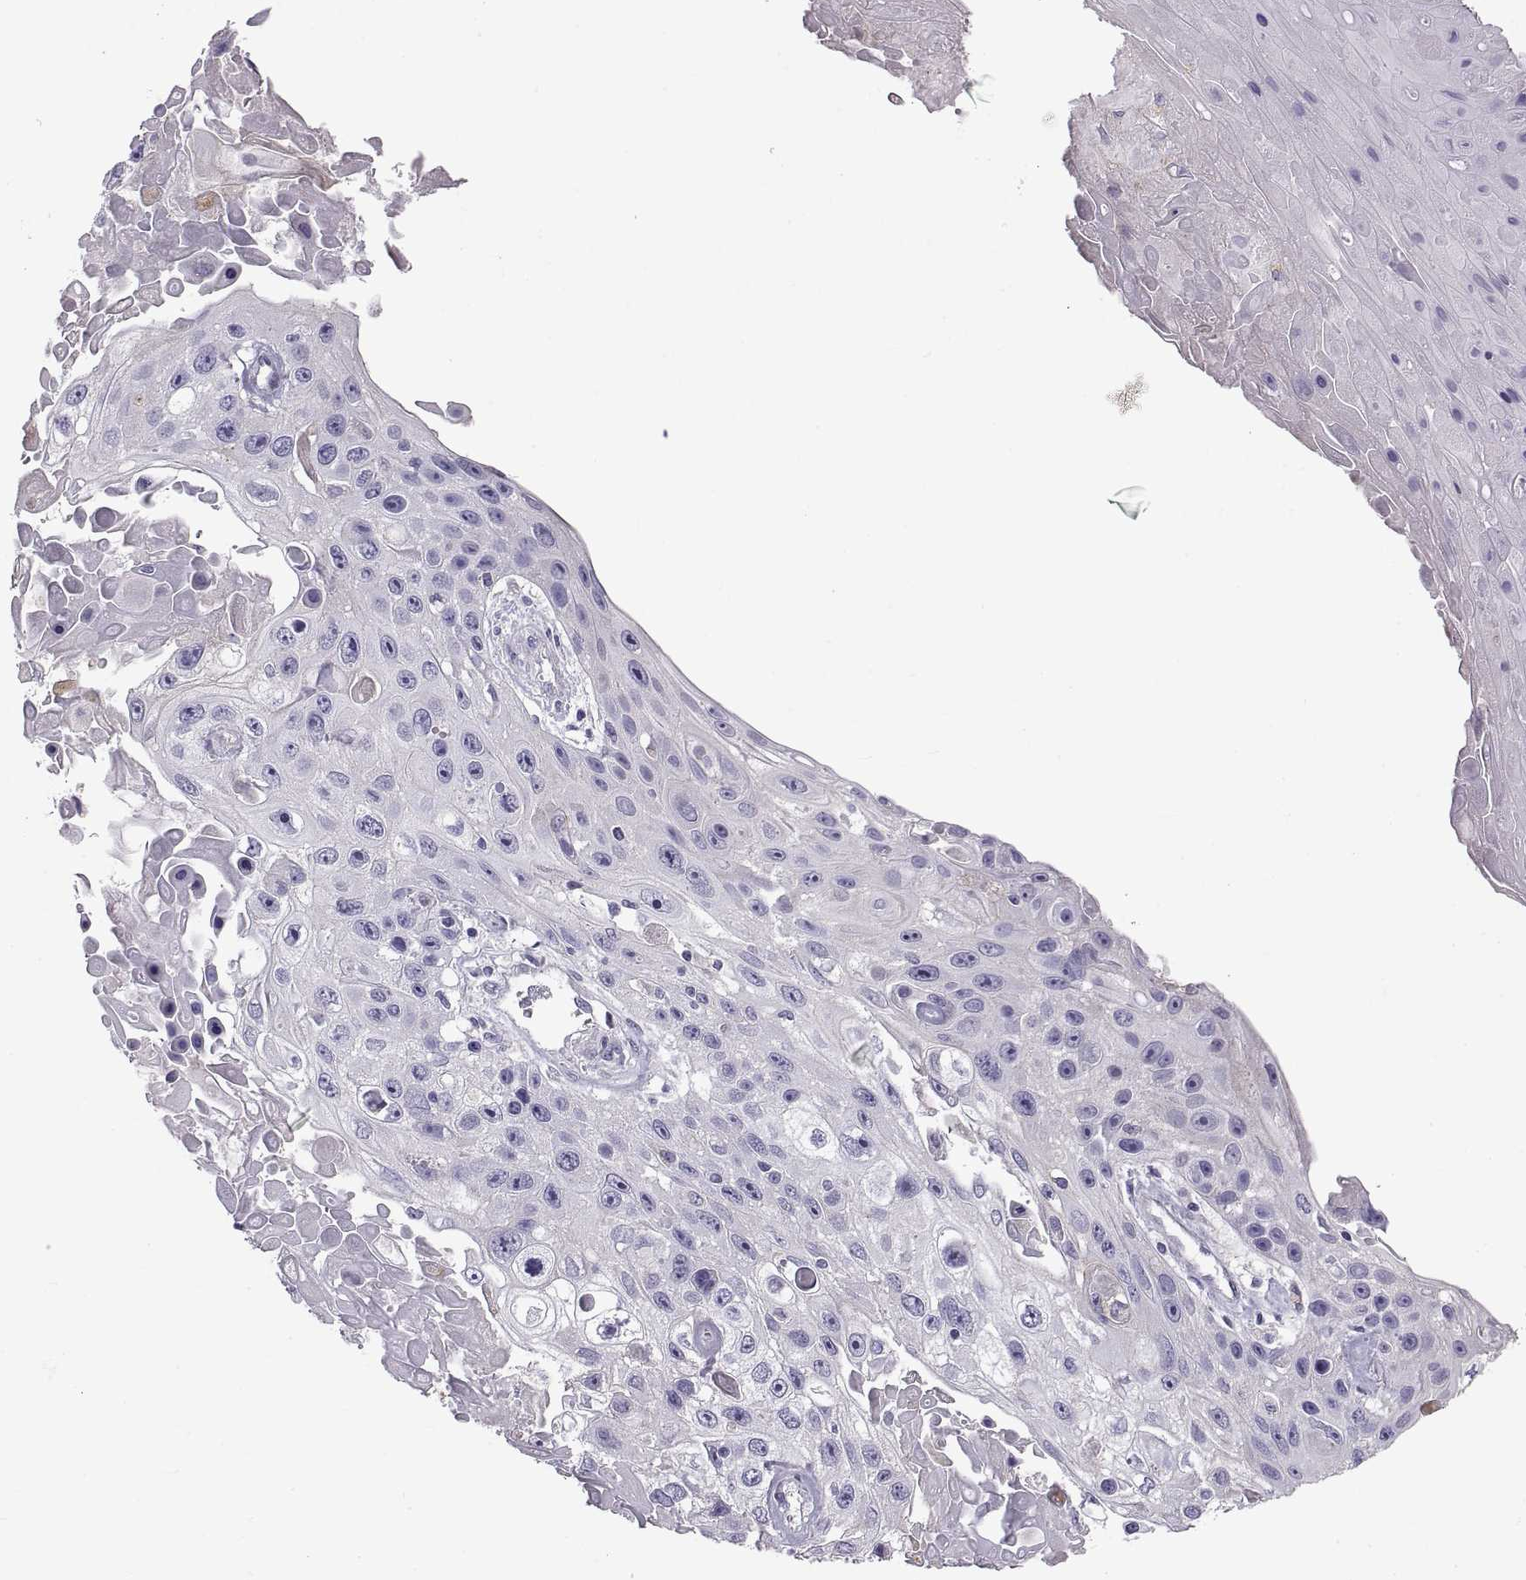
{"staining": {"intensity": "negative", "quantity": "none", "location": "none"}, "tissue": "skin cancer", "cell_type": "Tumor cells", "image_type": "cancer", "snomed": [{"axis": "morphology", "description": "Squamous cell carcinoma, NOS"}, {"axis": "topography", "description": "Skin"}], "caption": "Histopathology image shows no protein expression in tumor cells of skin cancer tissue. (Brightfield microscopy of DAB immunohistochemistry at high magnification).", "gene": "CRYBB3", "patient": {"sex": "male", "age": 82}}